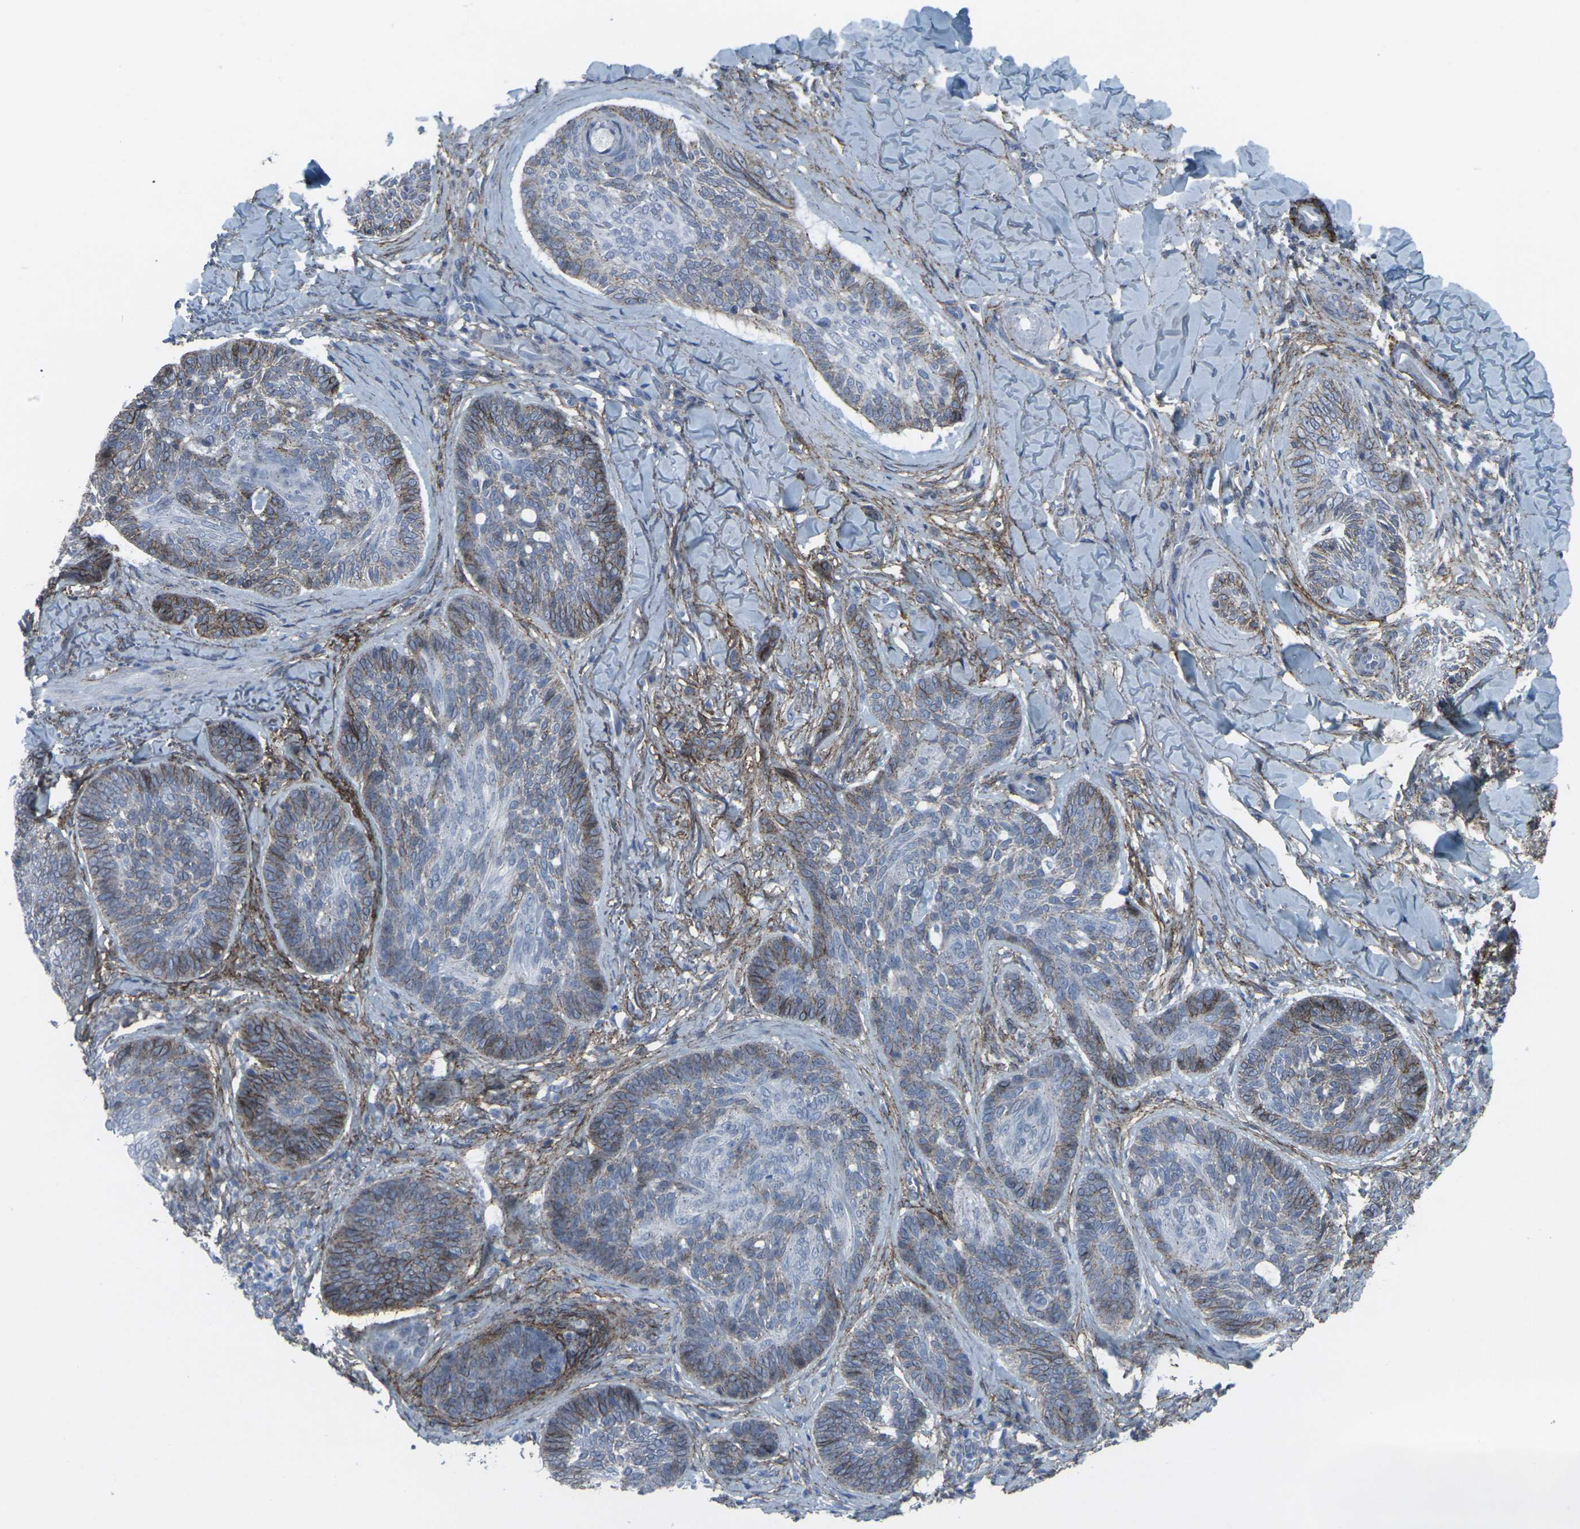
{"staining": {"intensity": "moderate", "quantity": "25%-75%", "location": "cytoplasmic/membranous"}, "tissue": "skin cancer", "cell_type": "Tumor cells", "image_type": "cancer", "snomed": [{"axis": "morphology", "description": "Basal cell carcinoma"}, {"axis": "topography", "description": "Skin"}], "caption": "The micrograph displays a brown stain indicating the presence of a protein in the cytoplasmic/membranous of tumor cells in skin cancer.", "gene": "CDH11", "patient": {"sex": "male", "age": 43}}